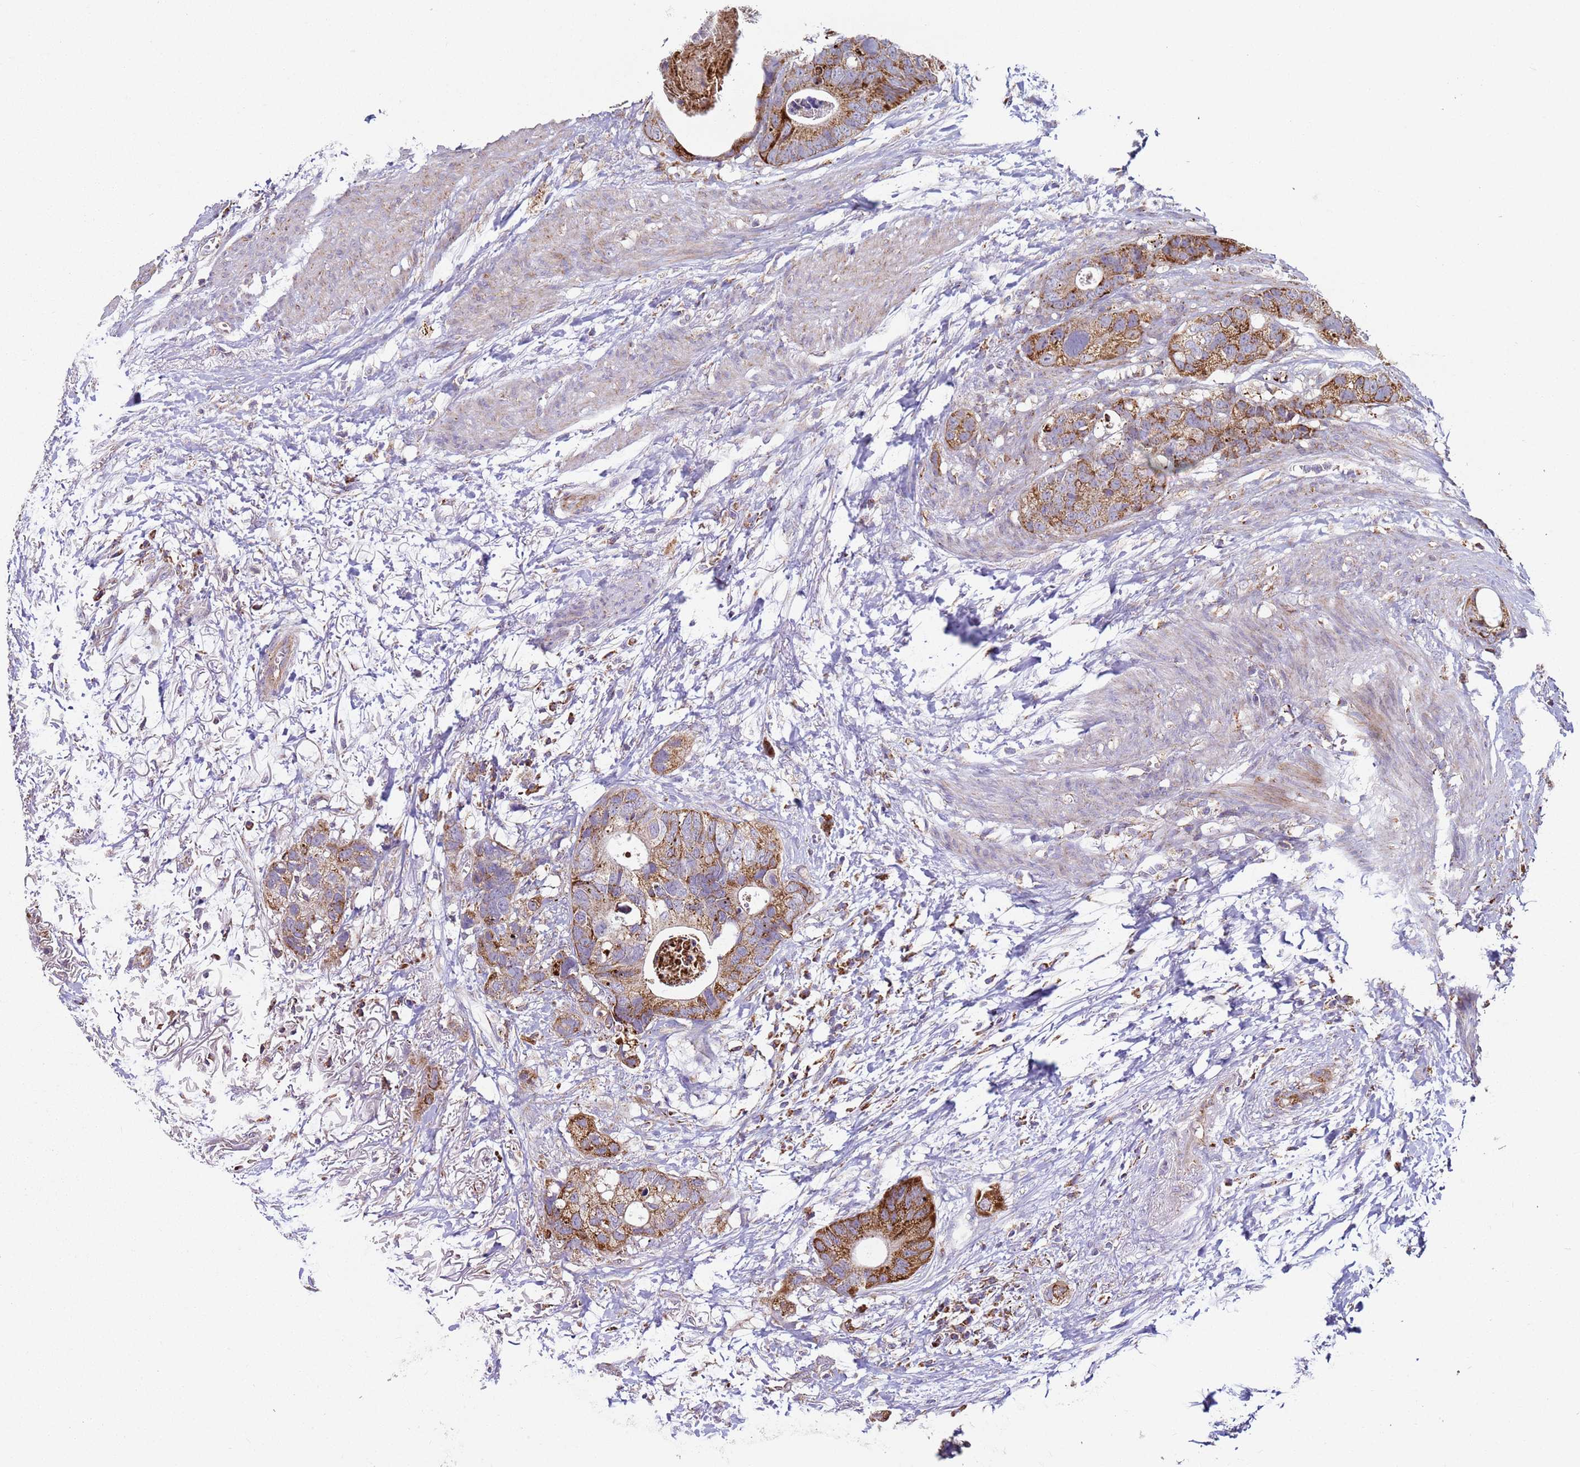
{"staining": {"intensity": "strong", "quantity": ">75%", "location": "cytoplasmic/membranous"}, "tissue": "colorectal cancer", "cell_type": "Tumor cells", "image_type": "cancer", "snomed": [{"axis": "morphology", "description": "Adenocarcinoma, NOS"}, {"axis": "topography", "description": "Colon"}], "caption": "Immunohistochemical staining of human adenocarcinoma (colorectal) displays strong cytoplasmic/membranous protein staining in approximately >75% of tumor cells. Immunohistochemistry (ihc) stains the protein in brown and the nuclei are stained blue.", "gene": "FBXO33", "patient": {"sex": "female", "age": 57}}